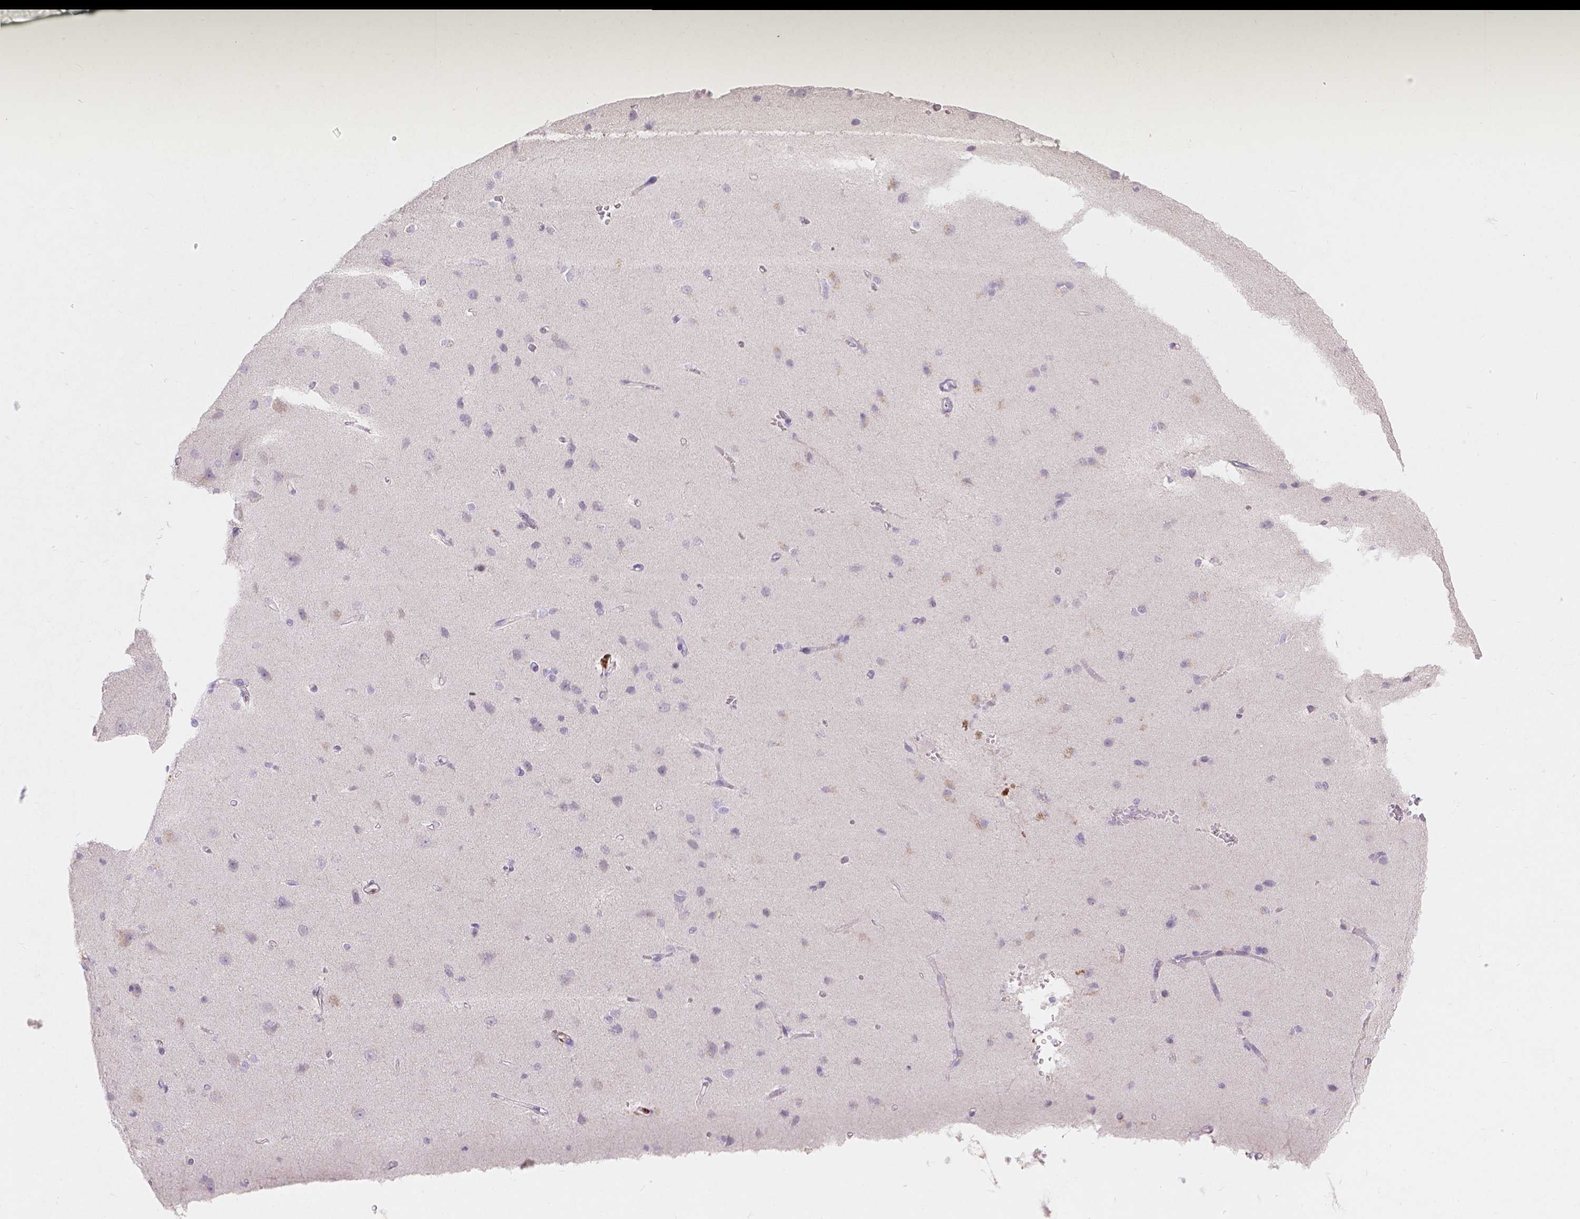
{"staining": {"intensity": "negative", "quantity": "none", "location": "none"}, "tissue": "cerebral cortex", "cell_type": "Endothelial cells", "image_type": "normal", "snomed": [{"axis": "morphology", "description": "Normal tissue, NOS"}, {"axis": "topography", "description": "Cerebral cortex"}], "caption": "Endothelial cells are negative for brown protein staining in benign cerebral cortex. (Stains: DAB immunohistochemistry with hematoxylin counter stain, Microscopy: brightfield microscopy at high magnification).", "gene": "DCAF4L1", "patient": {"sex": "male", "age": 37}}